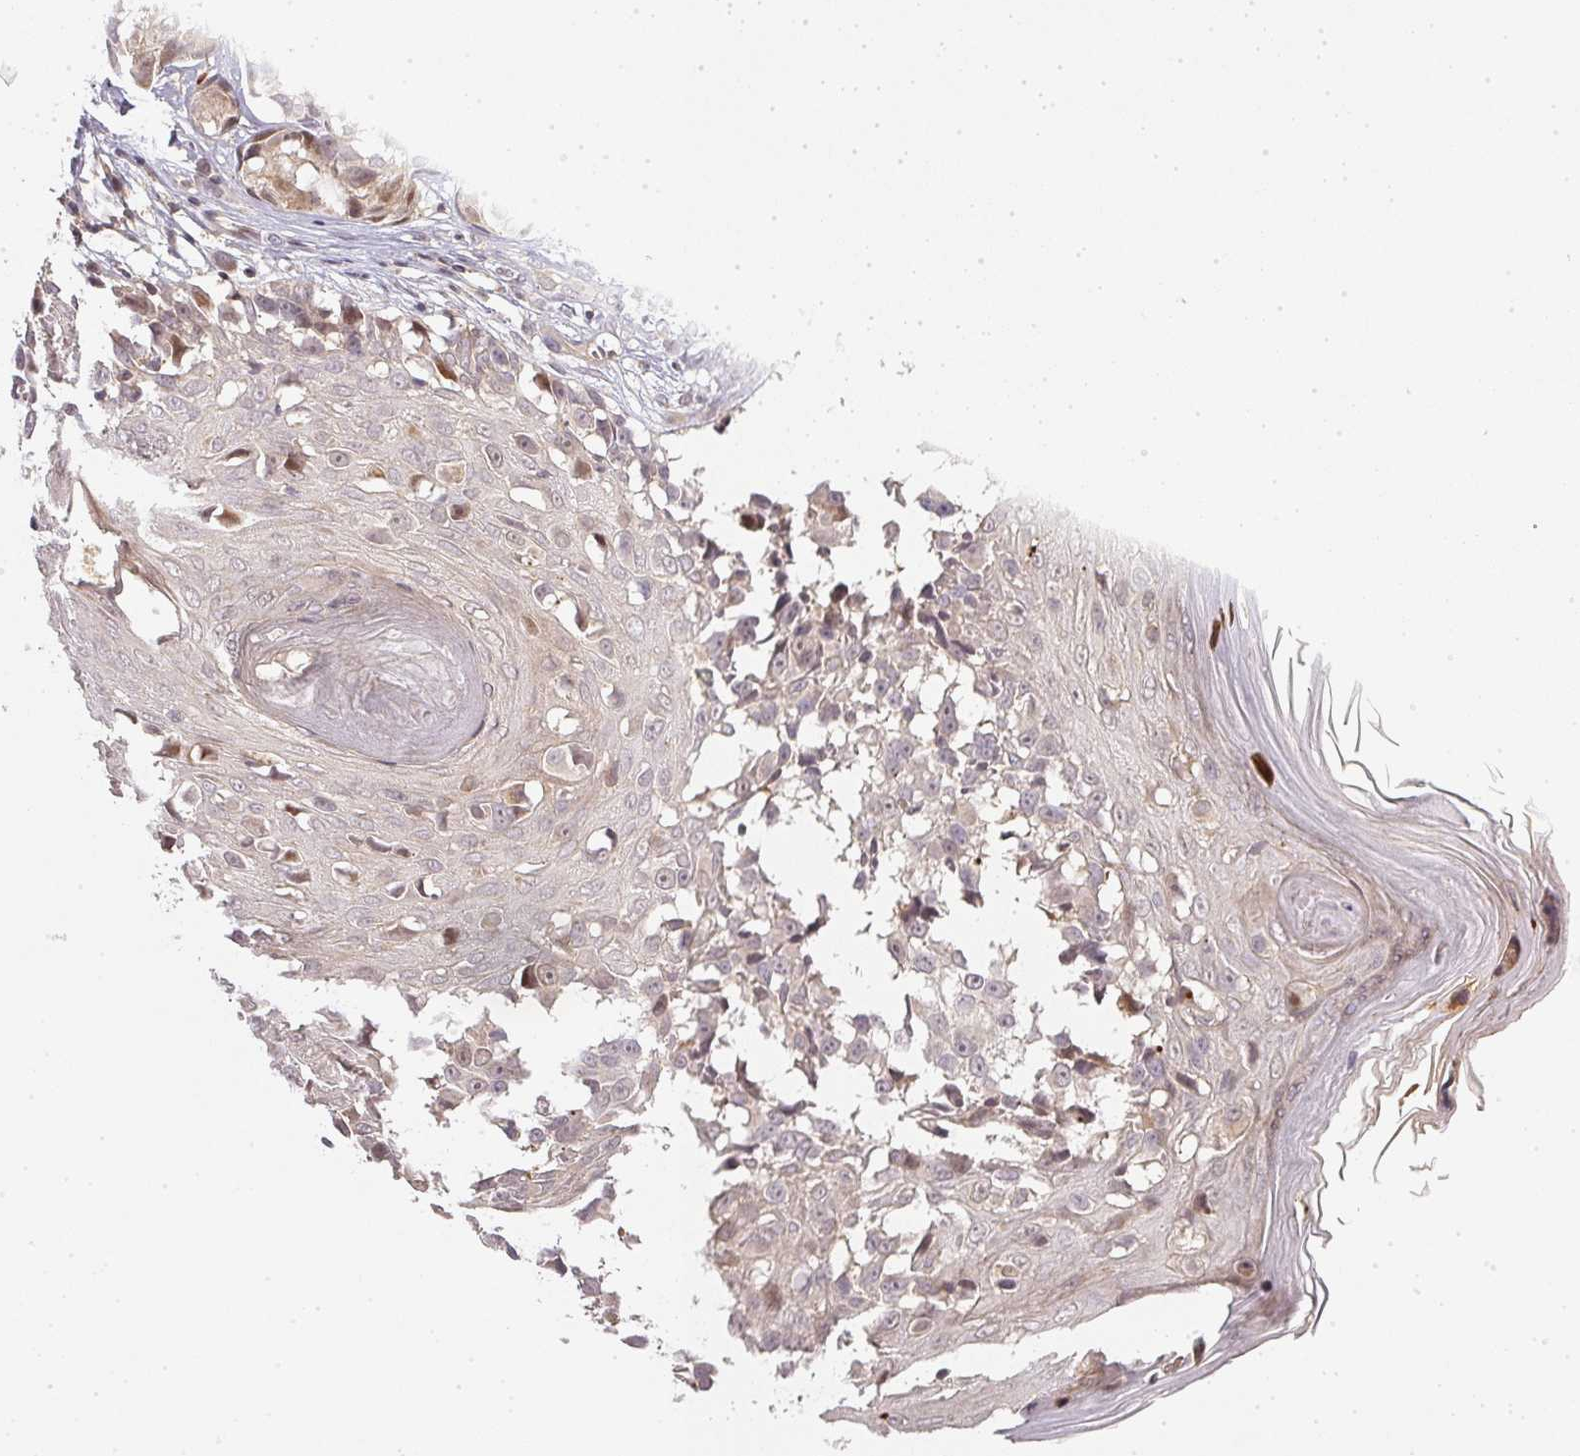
{"staining": {"intensity": "negative", "quantity": "none", "location": "none"}, "tissue": "melanoma", "cell_type": "Tumor cells", "image_type": "cancer", "snomed": [{"axis": "morphology", "description": "Malignant melanoma, NOS"}, {"axis": "topography", "description": "Skin"}], "caption": "Photomicrograph shows no protein staining in tumor cells of melanoma tissue.", "gene": "SERPINE1", "patient": {"sex": "male", "age": 73}}